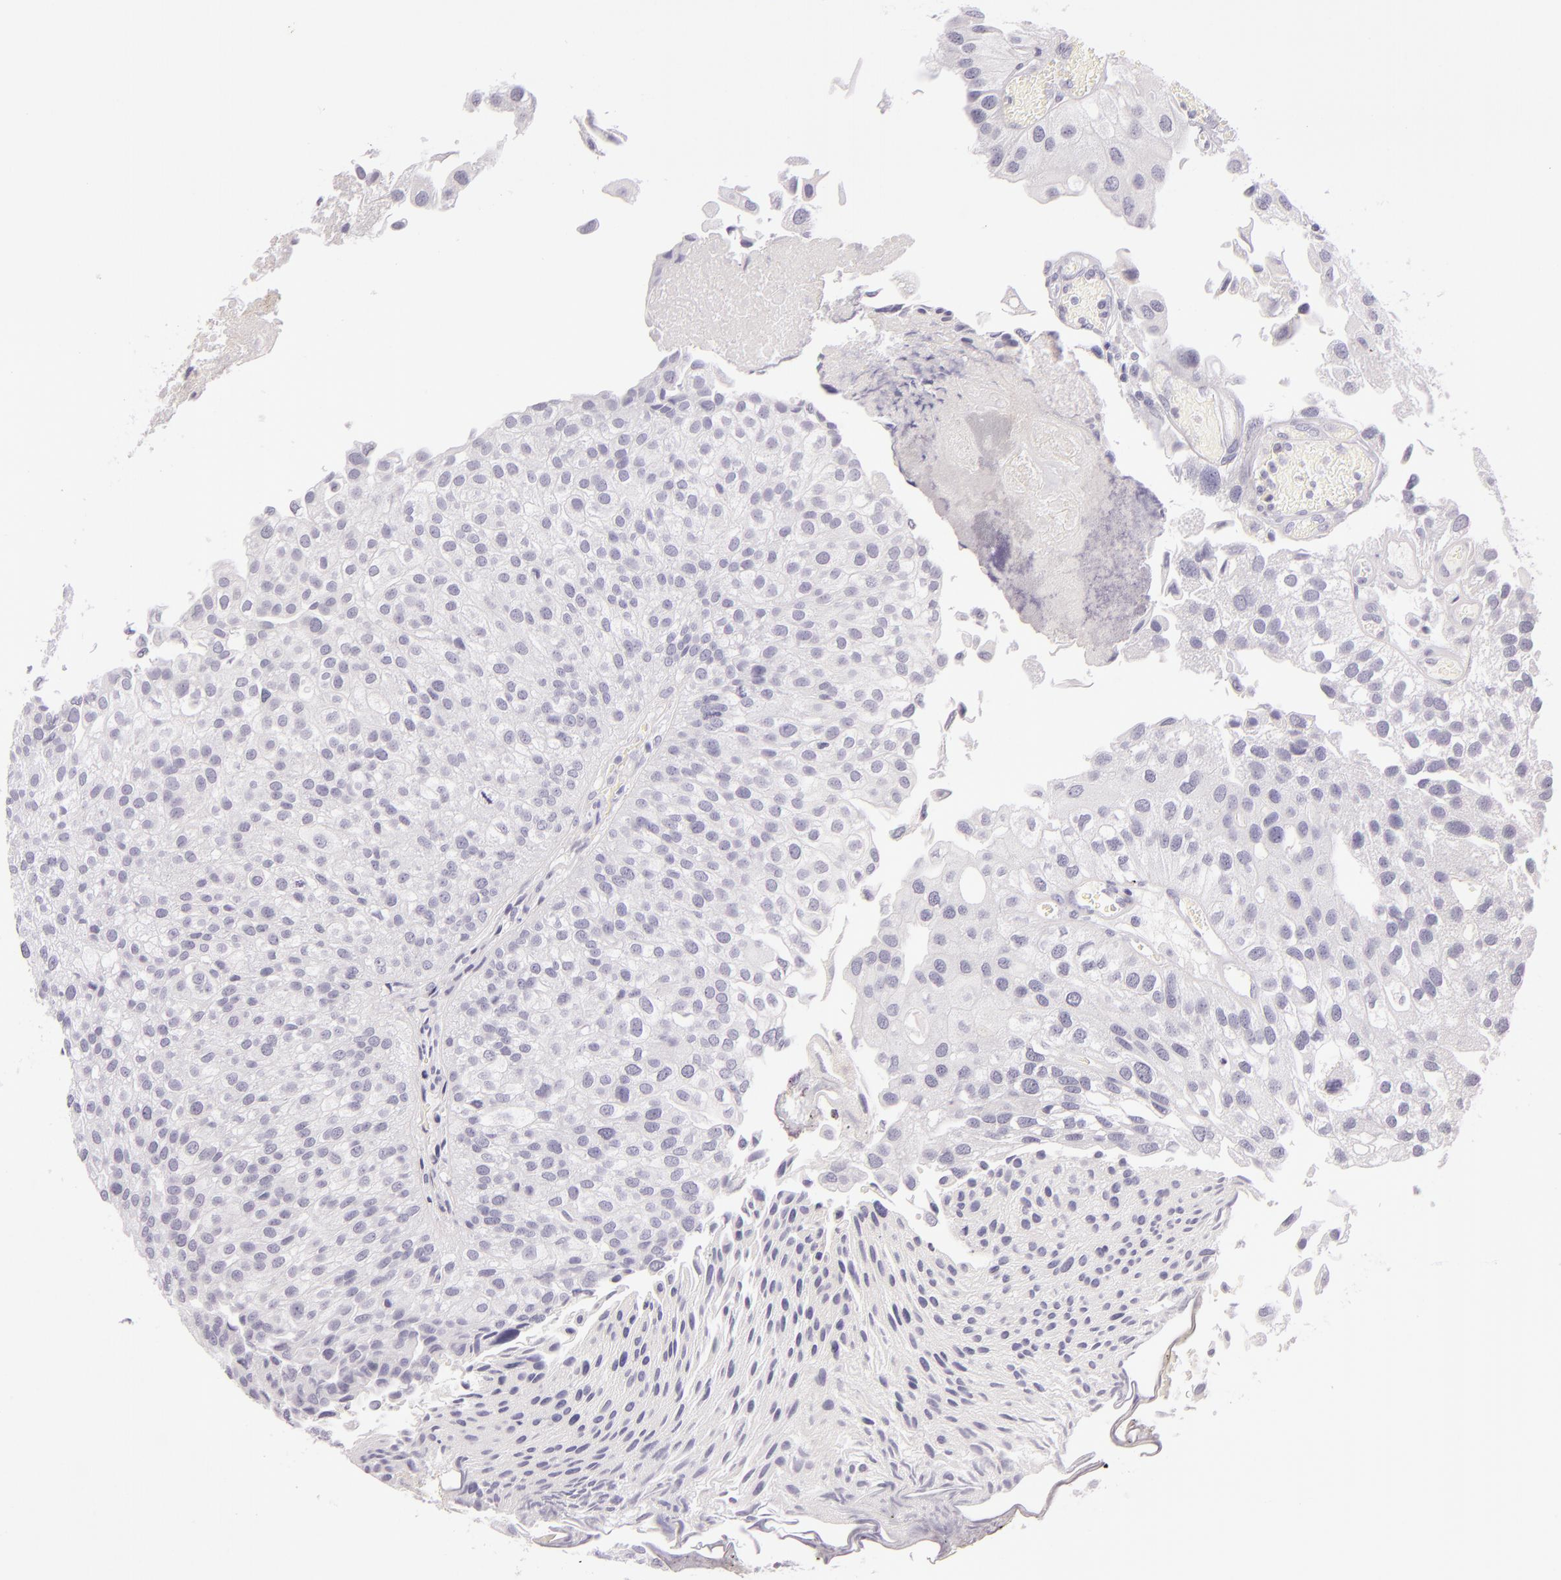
{"staining": {"intensity": "negative", "quantity": "none", "location": "none"}, "tissue": "urothelial cancer", "cell_type": "Tumor cells", "image_type": "cancer", "snomed": [{"axis": "morphology", "description": "Urothelial carcinoma, Low grade"}, {"axis": "topography", "description": "Urinary bladder"}], "caption": "Urothelial carcinoma (low-grade) was stained to show a protein in brown. There is no significant staining in tumor cells.", "gene": "CBS", "patient": {"sex": "female", "age": 89}}